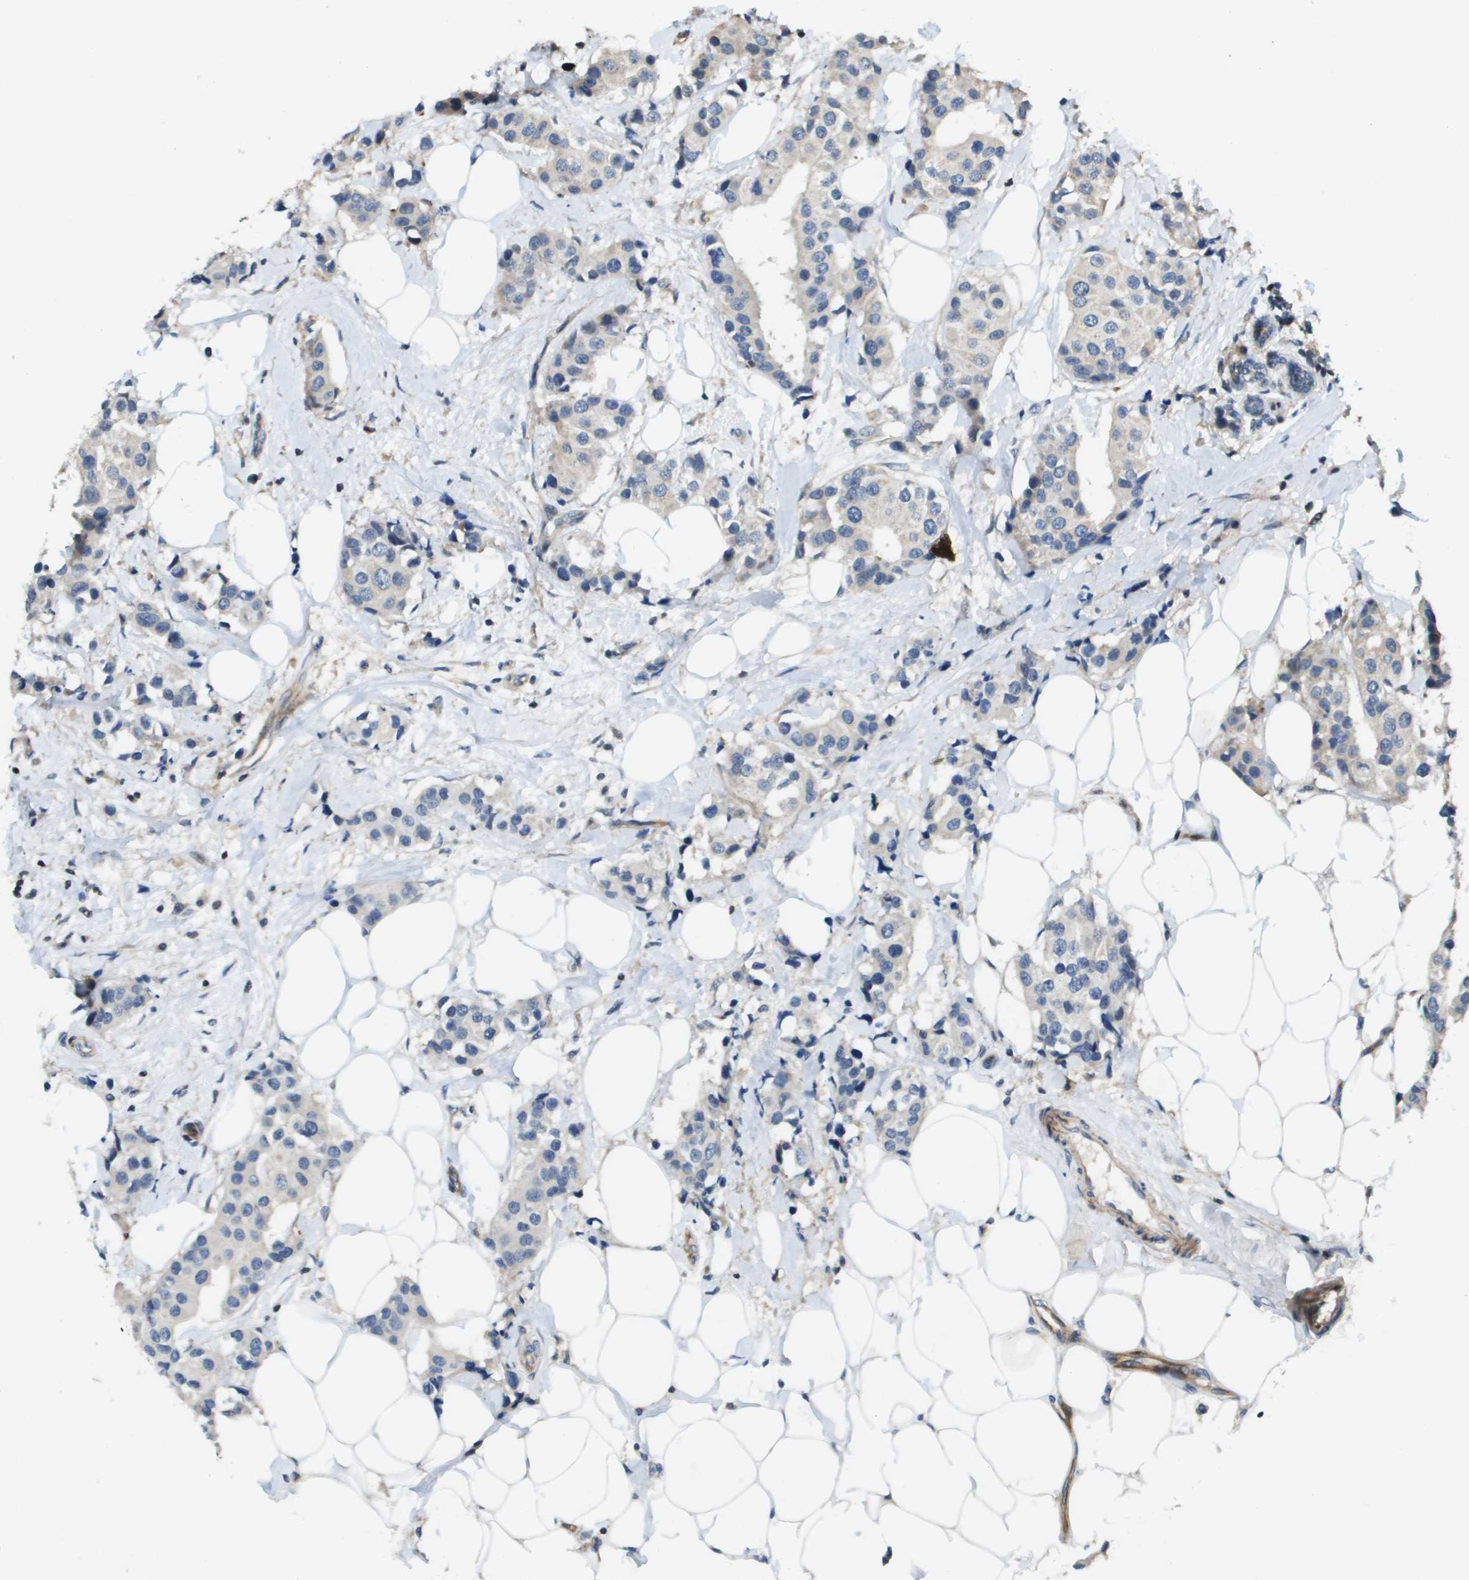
{"staining": {"intensity": "negative", "quantity": "none", "location": "none"}, "tissue": "breast cancer", "cell_type": "Tumor cells", "image_type": "cancer", "snomed": [{"axis": "morphology", "description": "Normal tissue, NOS"}, {"axis": "morphology", "description": "Duct carcinoma"}, {"axis": "topography", "description": "Breast"}], "caption": "Immunohistochemistry of intraductal carcinoma (breast) exhibits no expression in tumor cells. The staining is performed using DAB brown chromogen with nuclei counter-stained in using hematoxylin.", "gene": "SCN4B", "patient": {"sex": "female", "age": 39}}